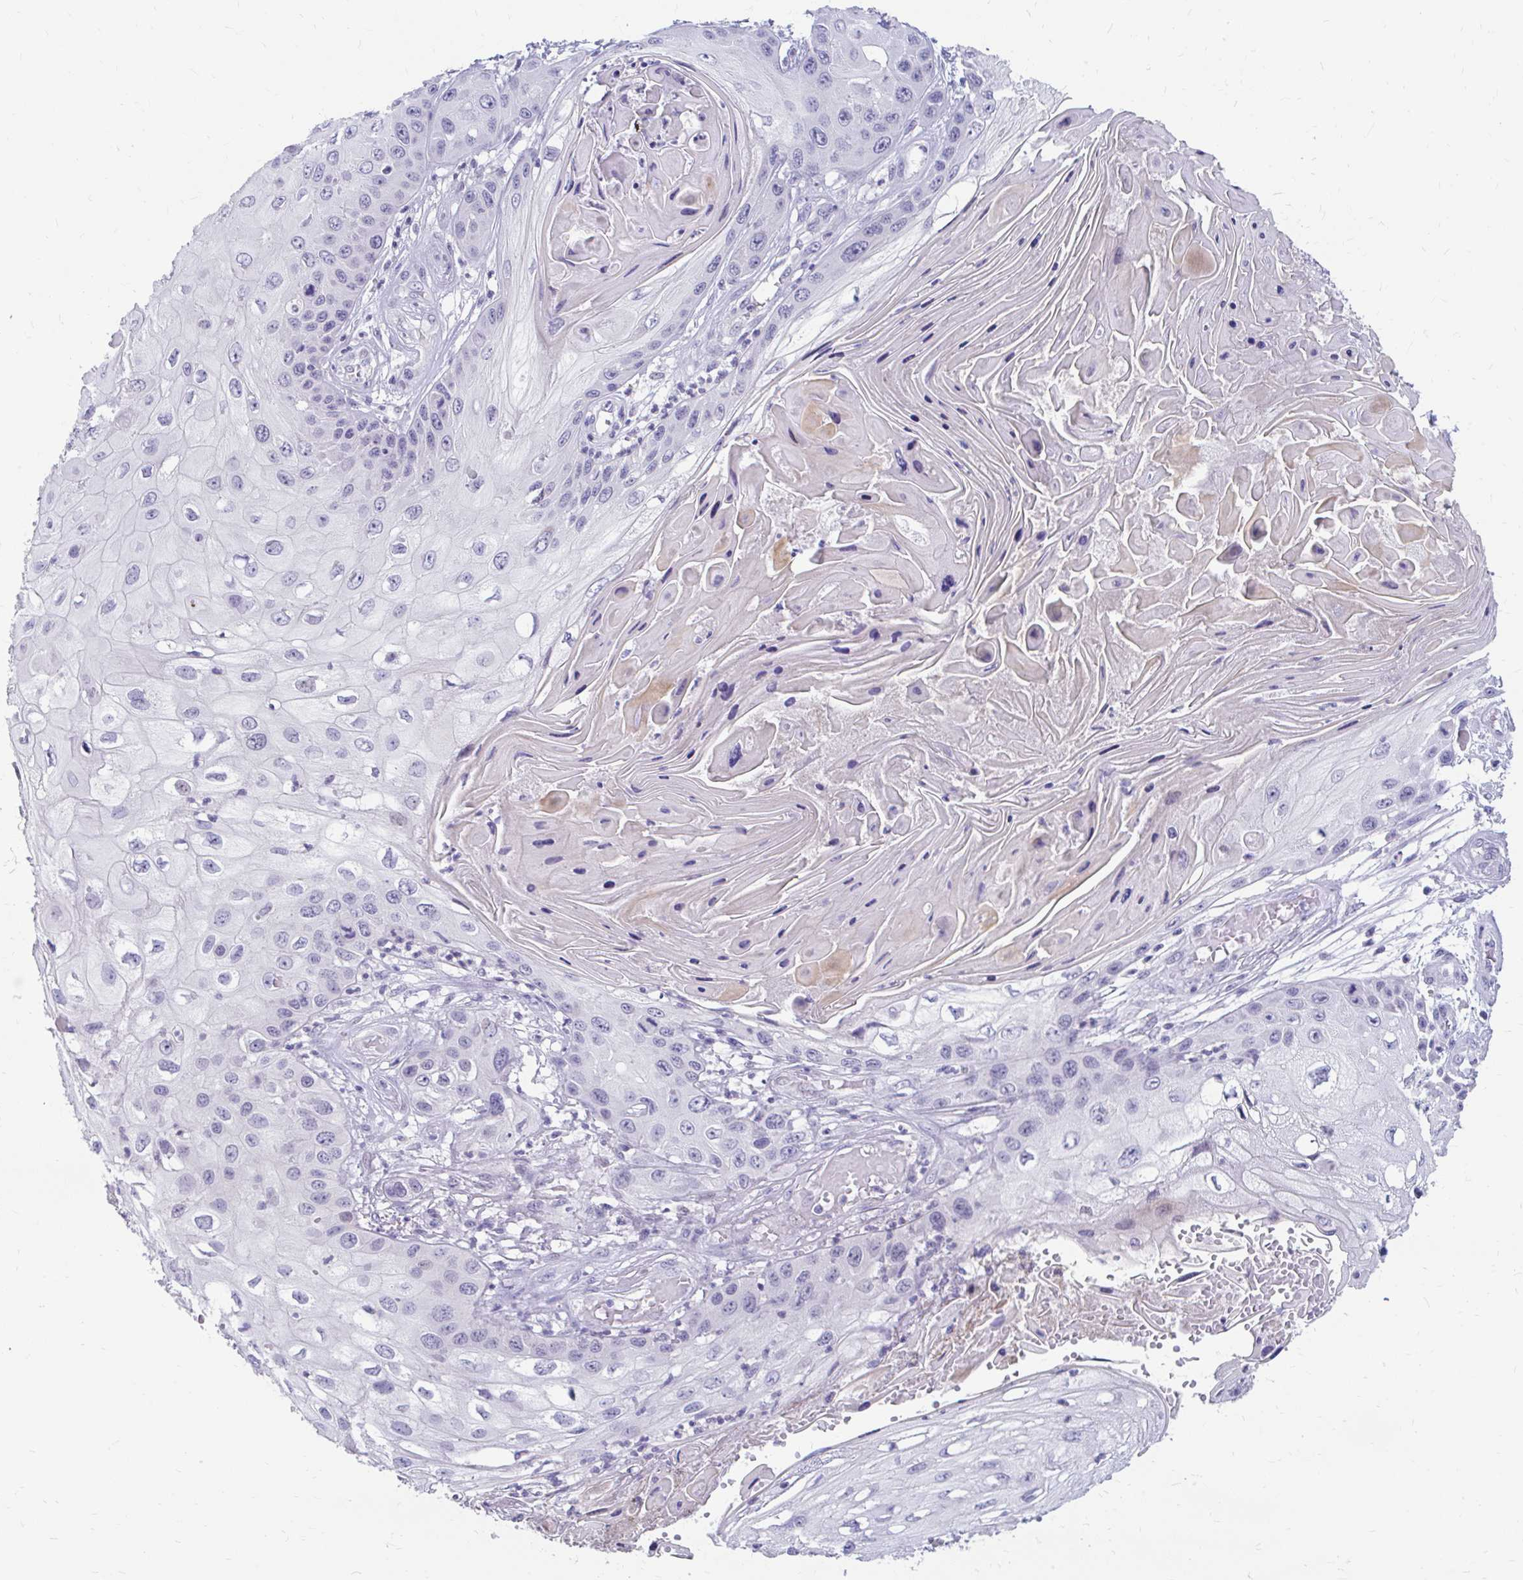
{"staining": {"intensity": "negative", "quantity": "none", "location": "none"}, "tissue": "skin cancer", "cell_type": "Tumor cells", "image_type": "cancer", "snomed": [{"axis": "morphology", "description": "Squamous cell carcinoma, NOS"}, {"axis": "topography", "description": "Skin"}, {"axis": "topography", "description": "Vulva"}], "caption": "High power microscopy histopathology image of an immunohistochemistry photomicrograph of squamous cell carcinoma (skin), revealing no significant positivity in tumor cells.", "gene": "RGS16", "patient": {"sex": "female", "age": 44}}